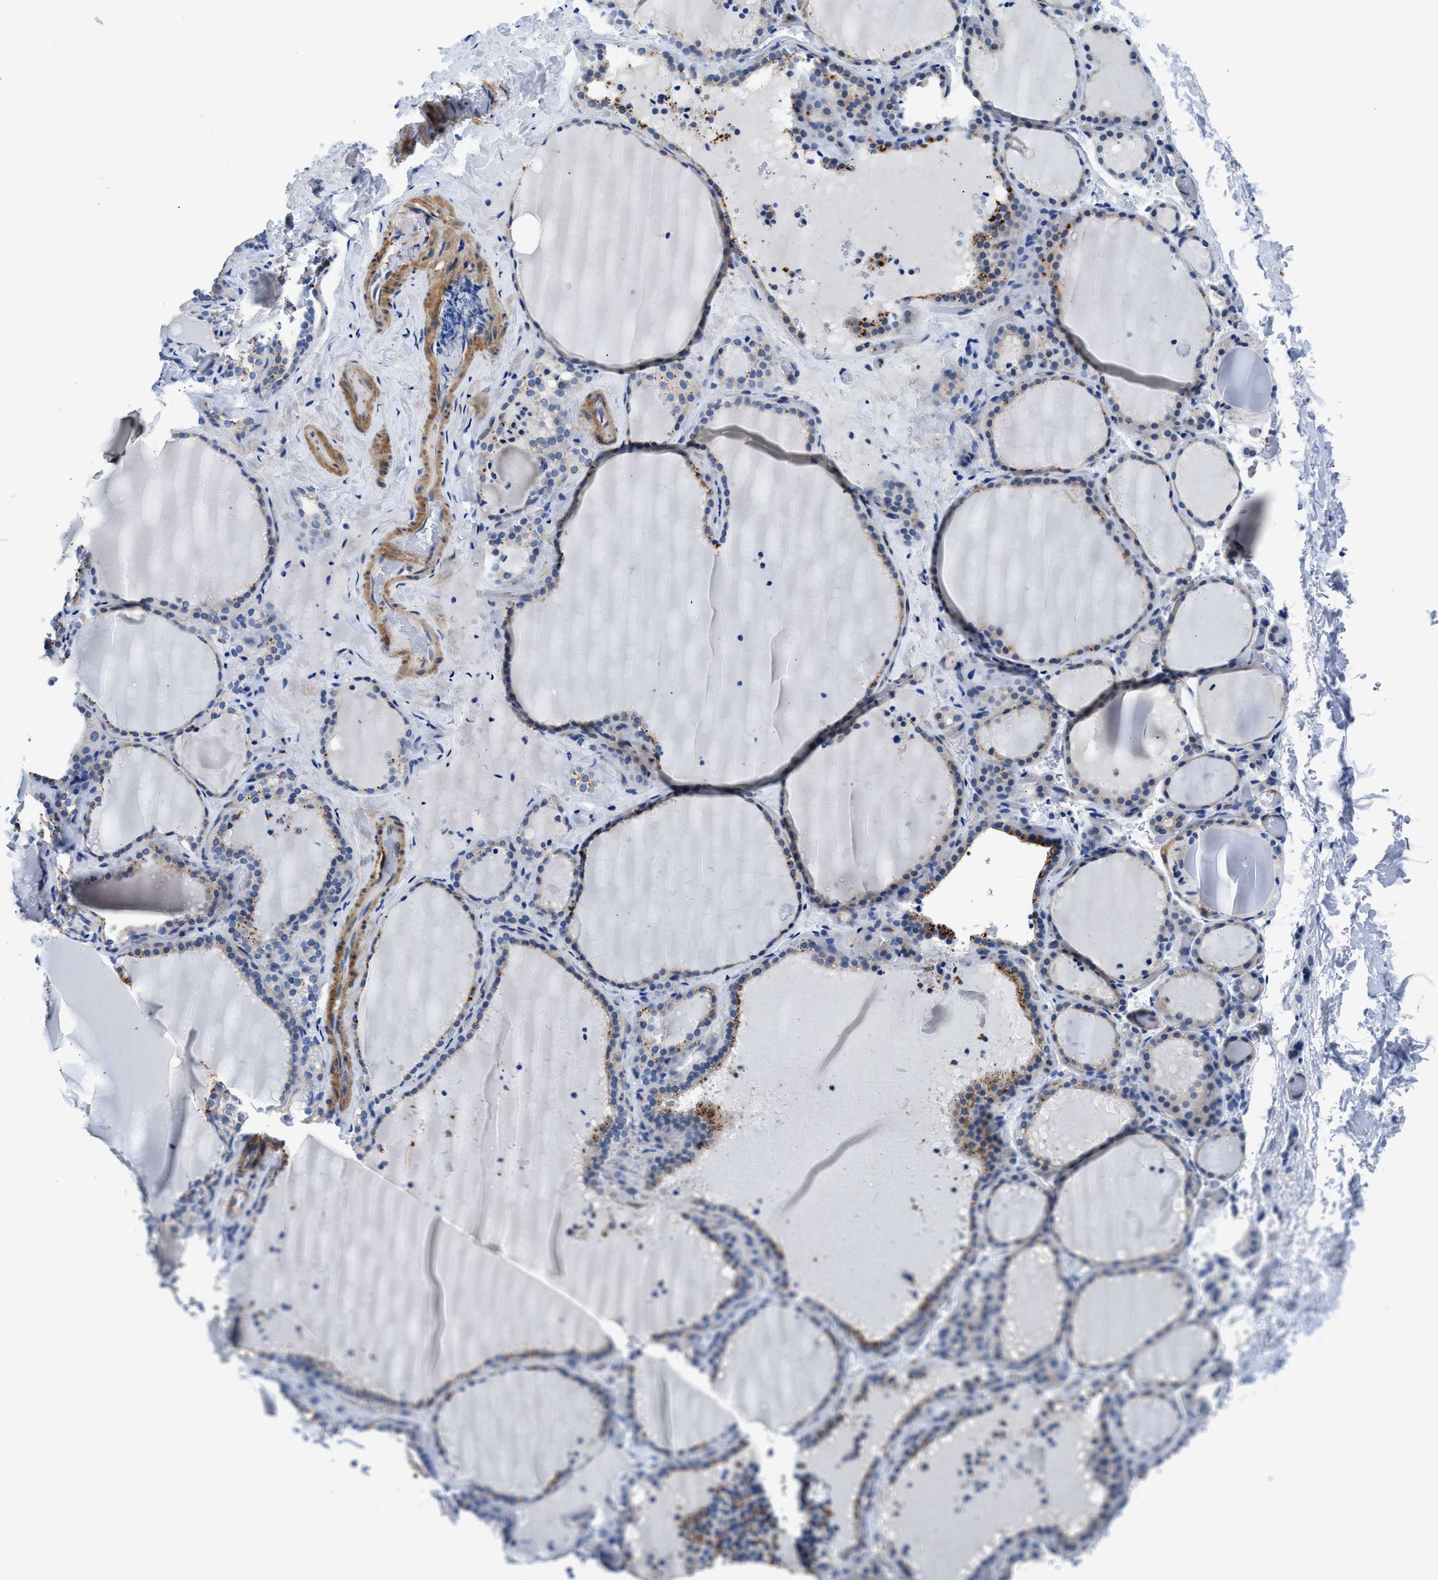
{"staining": {"intensity": "moderate", "quantity": "25%-75%", "location": "cytoplasmic/membranous"}, "tissue": "thyroid gland", "cell_type": "Glandular cells", "image_type": "normal", "snomed": [{"axis": "morphology", "description": "Normal tissue, NOS"}, {"axis": "topography", "description": "Thyroid gland"}], "caption": "Glandular cells show medium levels of moderate cytoplasmic/membranous staining in approximately 25%-75% of cells in unremarkable thyroid gland.", "gene": "PARG", "patient": {"sex": "female", "age": 22}}